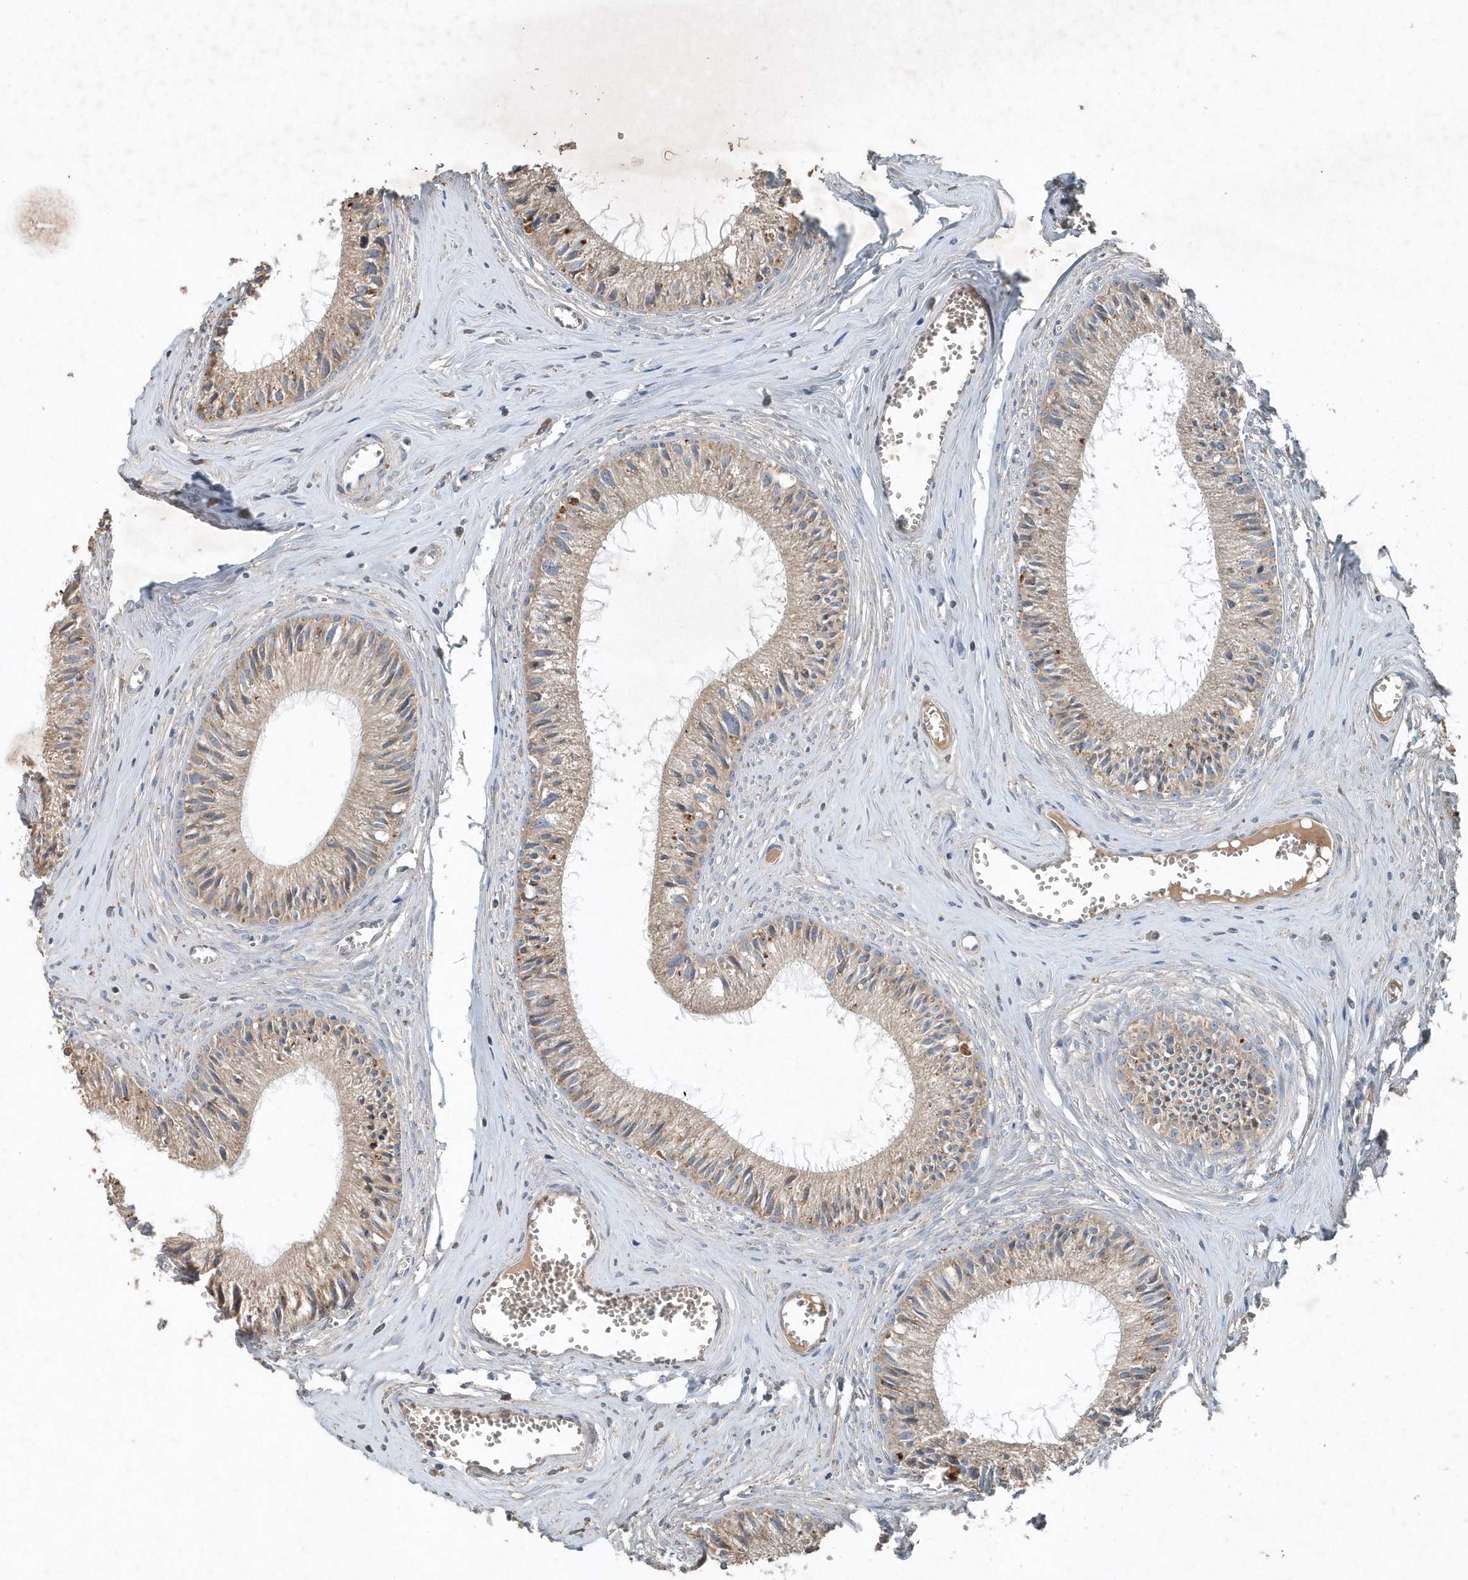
{"staining": {"intensity": "moderate", "quantity": "25%-75%", "location": "cytoplasmic/membranous"}, "tissue": "epididymis", "cell_type": "Glandular cells", "image_type": "normal", "snomed": [{"axis": "morphology", "description": "Normal tissue, NOS"}, {"axis": "topography", "description": "Epididymis"}], "caption": "Human epididymis stained with a brown dye shows moderate cytoplasmic/membranous positive expression in about 25%-75% of glandular cells.", "gene": "SCFD2", "patient": {"sex": "male", "age": 36}}